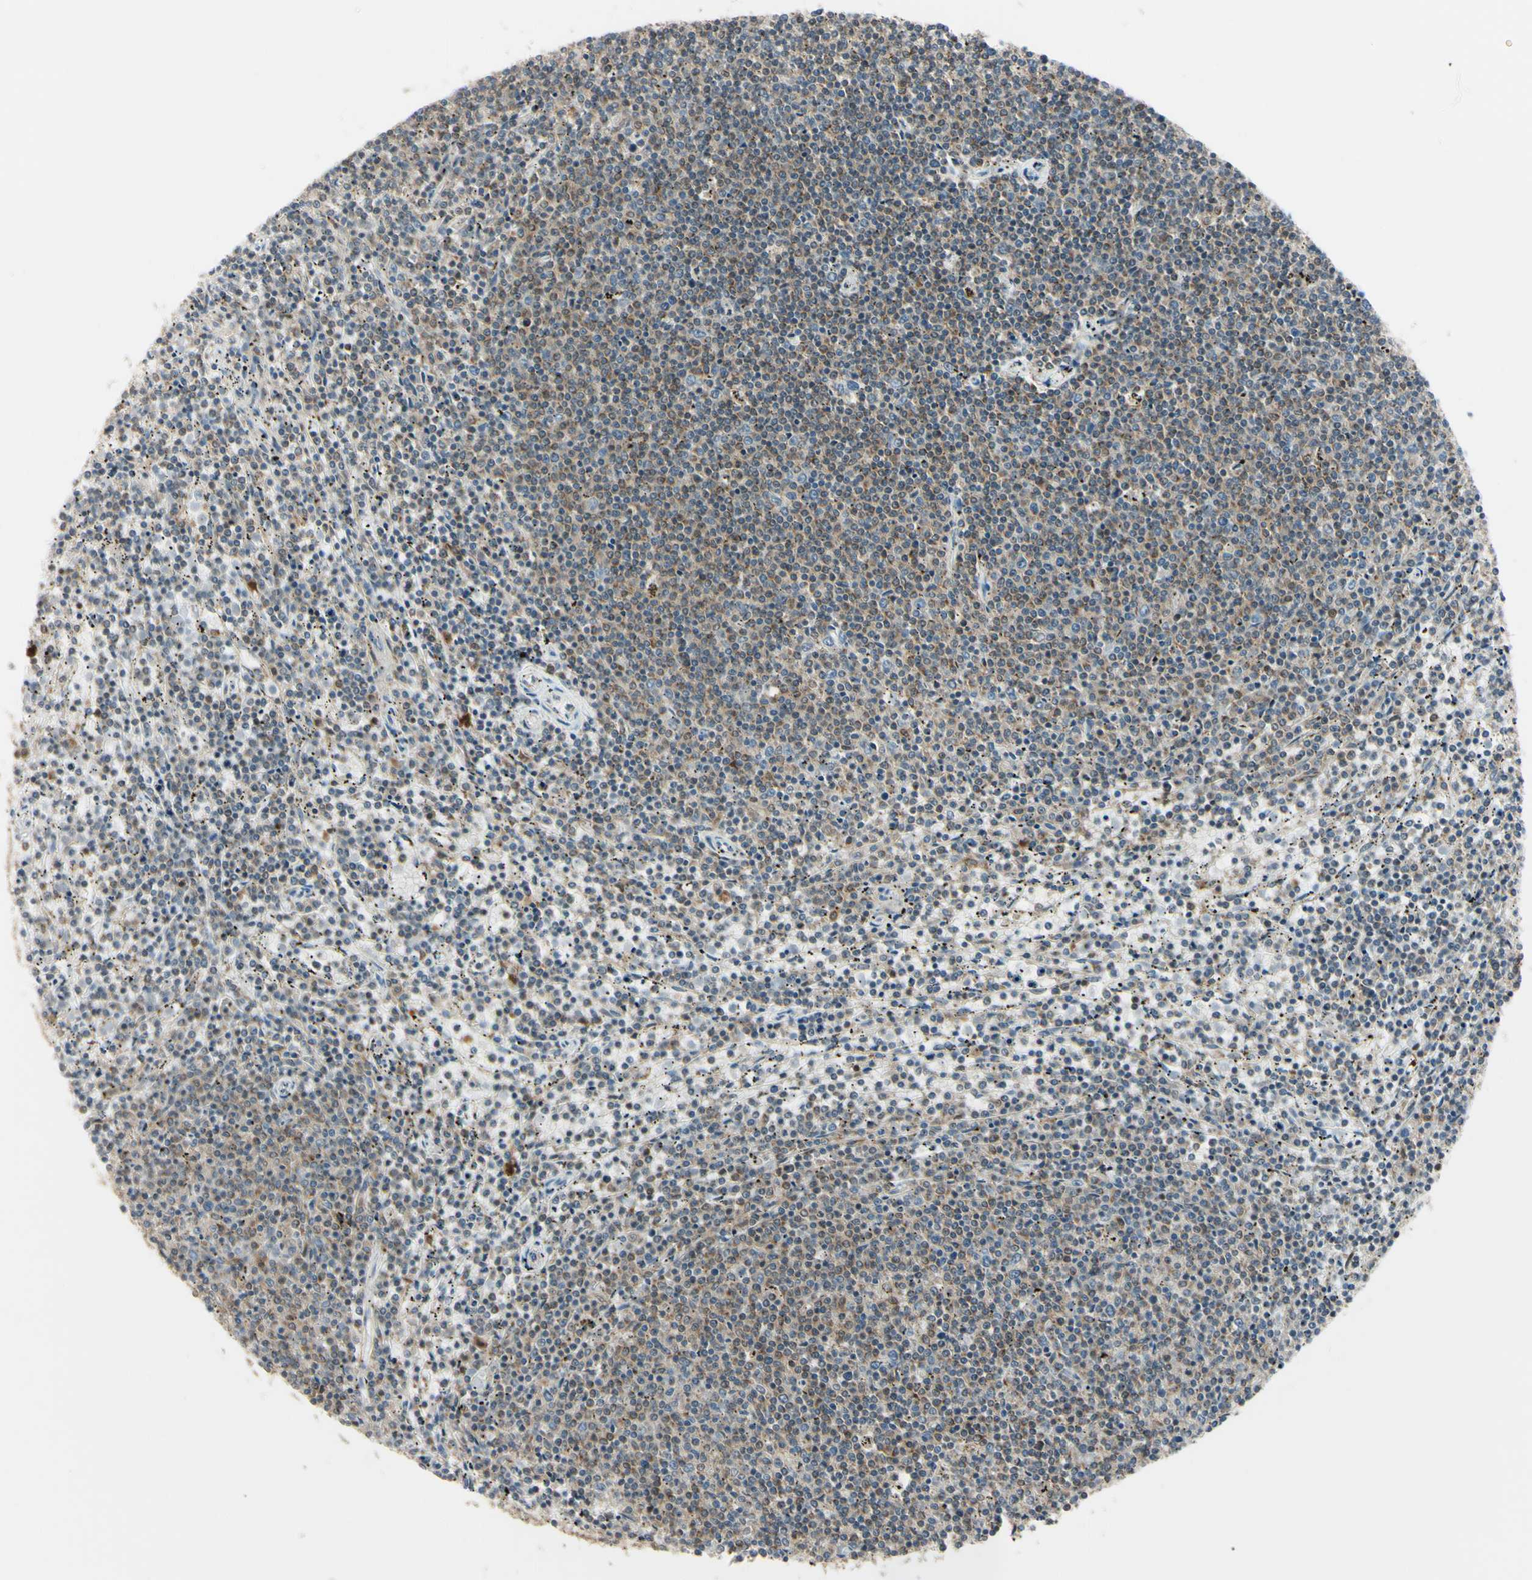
{"staining": {"intensity": "weak", "quantity": "25%-75%", "location": "cytoplasmic/membranous"}, "tissue": "lymphoma", "cell_type": "Tumor cells", "image_type": "cancer", "snomed": [{"axis": "morphology", "description": "Malignant lymphoma, non-Hodgkin's type, Low grade"}, {"axis": "topography", "description": "Spleen"}], "caption": "The micrograph exhibits a brown stain indicating the presence of a protein in the cytoplasmic/membranous of tumor cells in malignant lymphoma, non-Hodgkin's type (low-grade). The staining was performed using DAB to visualize the protein expression in brown, while the nuclei were stained in blue with hematoxylin (Magnification: 20x).", "gene": "CYRIB", "patient": {"sex": "female", "age": 50}}